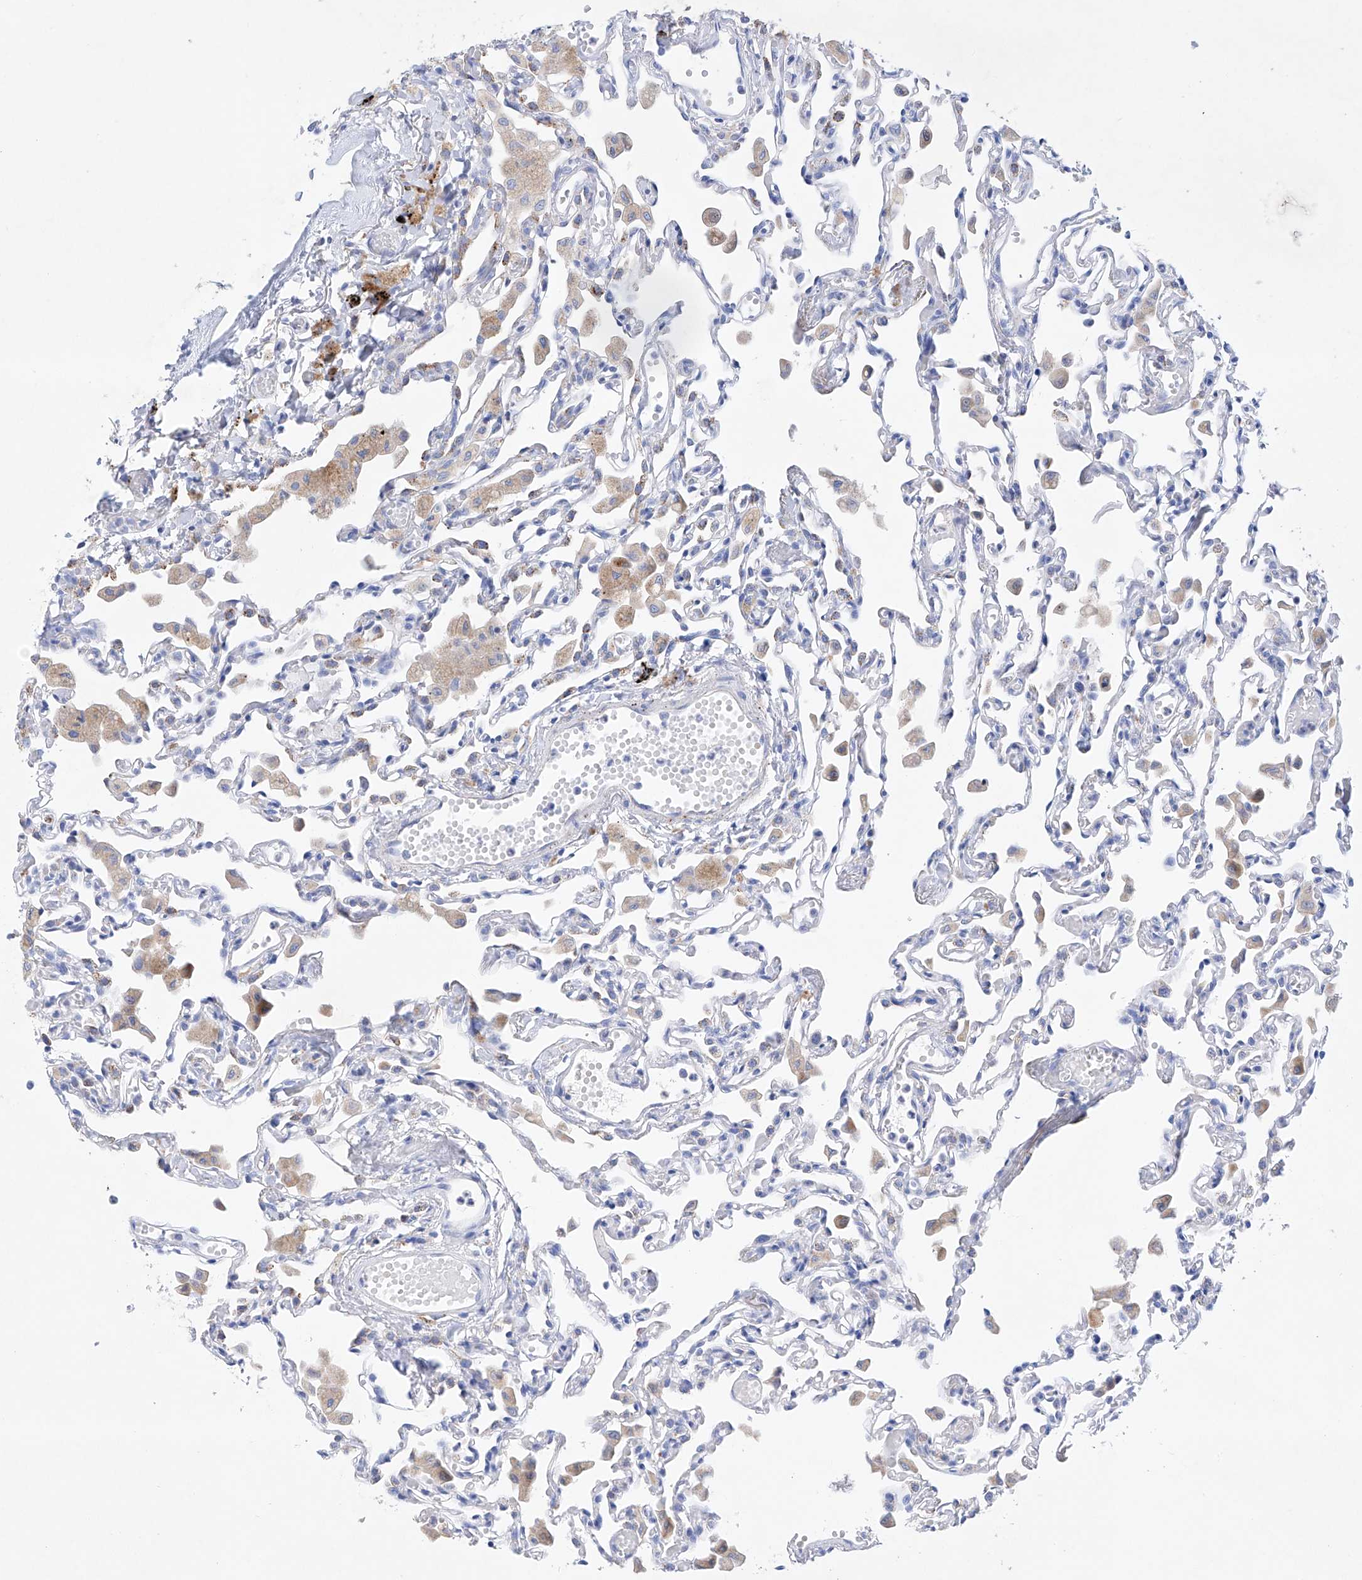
{"staining": {"intensity": "negative", "quantity": "none", "location": "none"}, "tissue": "lung", "cell_type": "Alveolar cells", "image_type": "normal", "snomed": [{"axis": "morphology", "description": "Normal tissue, NOS"}, {"axis": "topography", "description": "Bronchus"}, {"axis": "topography", "description": "Lung"}], "caption": "A high-resolution photomicrograph shows immunohistochemistry staining of normal lung, which displays no significant staining in alveolar cells.", "gene": "LURAP1", "patient": {"sex": "female", "age": 49}}